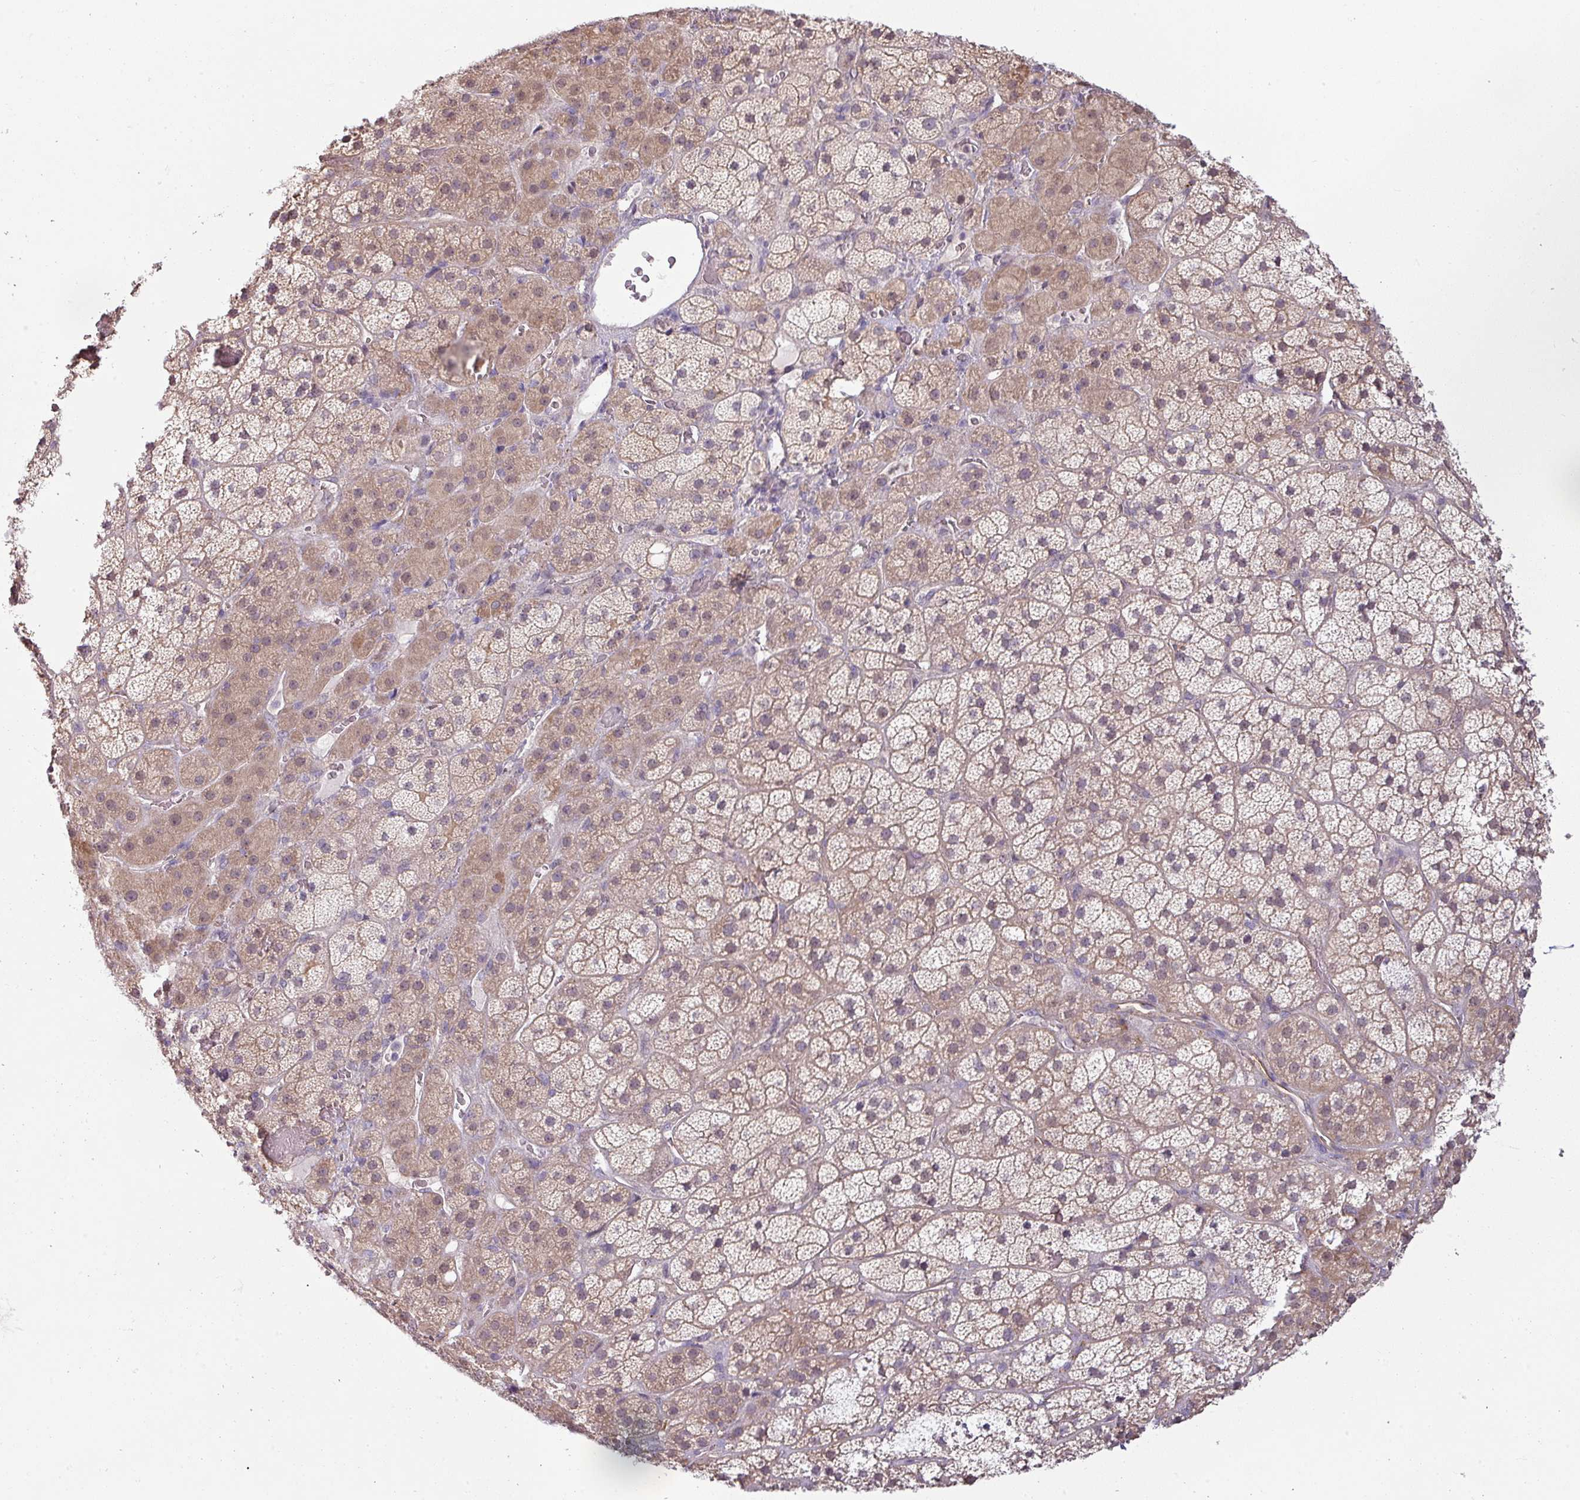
{"staining": {"intensity": "moderate", "quantity": ">75%", "location": "cytoplasmic/membranous,nuclear"}, "tissue": "adrenal gland", "cell_type": "Glandular cells", "image_type": "normal", "snomed": [{"axis": "morphology", "description": "Normal tissue, NOS"}, {"axis": "topography", "description": "Adrenal gland"}], "caption": "Adrenal gland stained with a brown dye demonstrates moderate cytoplasmic/membranous,nuclear positive expression in about >75% of glandular cells.", "gene": "CCDC144A", "patient": {"sex": "male", "age": 57}}